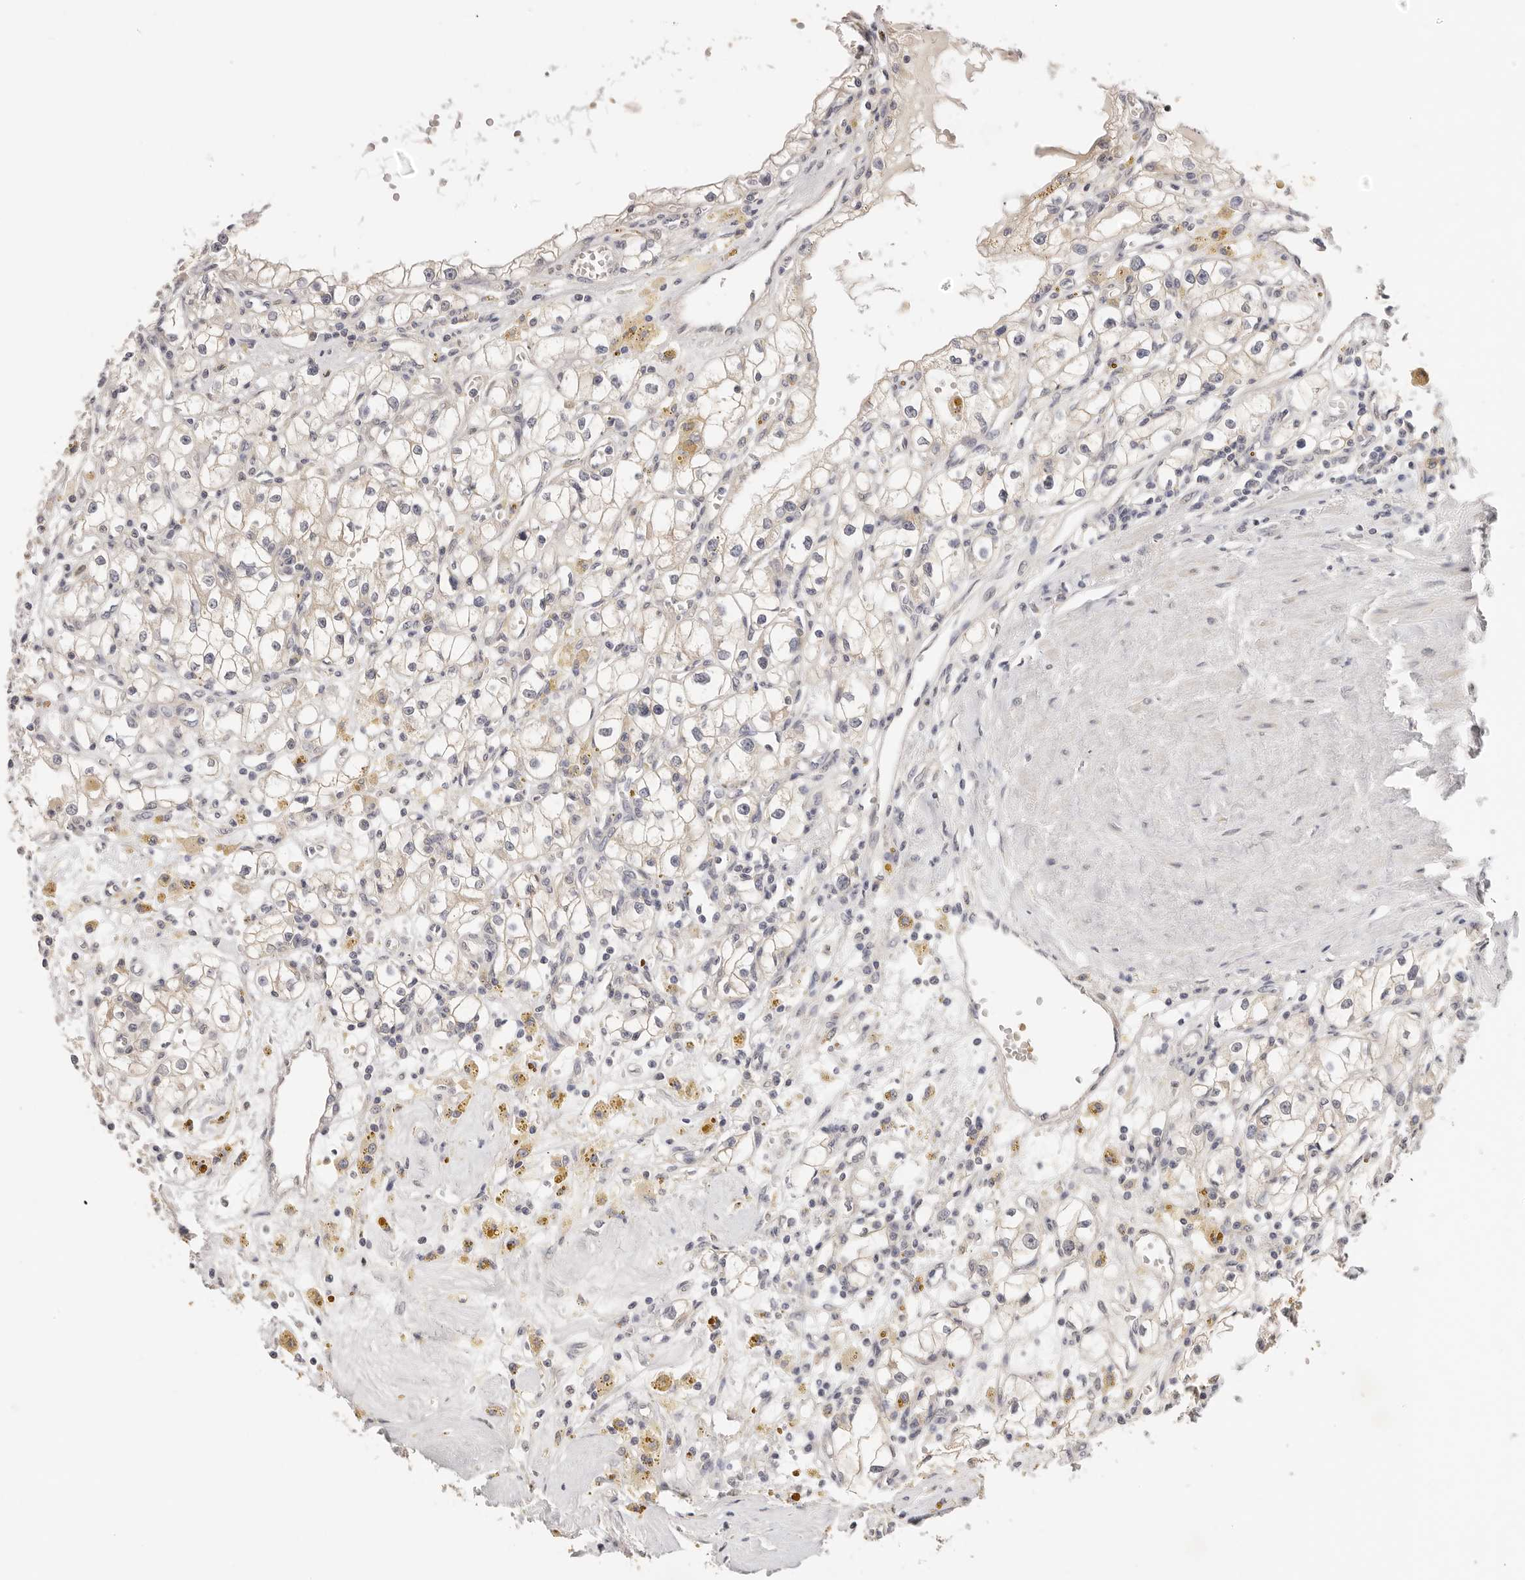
{"staining": {"intensity": "negative", "quantity": "none", "location": "none"}, "tissue": "renal cancer", "cell_type": "Tumor cells", "image_type": "cancer", "snomed": [{"axis": "morphology", "description": "Adenocarcinoma, NOS"}, {"axis": "topography", "description": "Kidney"}], "caption": "A photomicrograph of human renal cancer (adenocarcinoma) is negative for staining in tumor cells.", "gene": "GGPS1", "patient": {"sex": "male", "age": 56}}